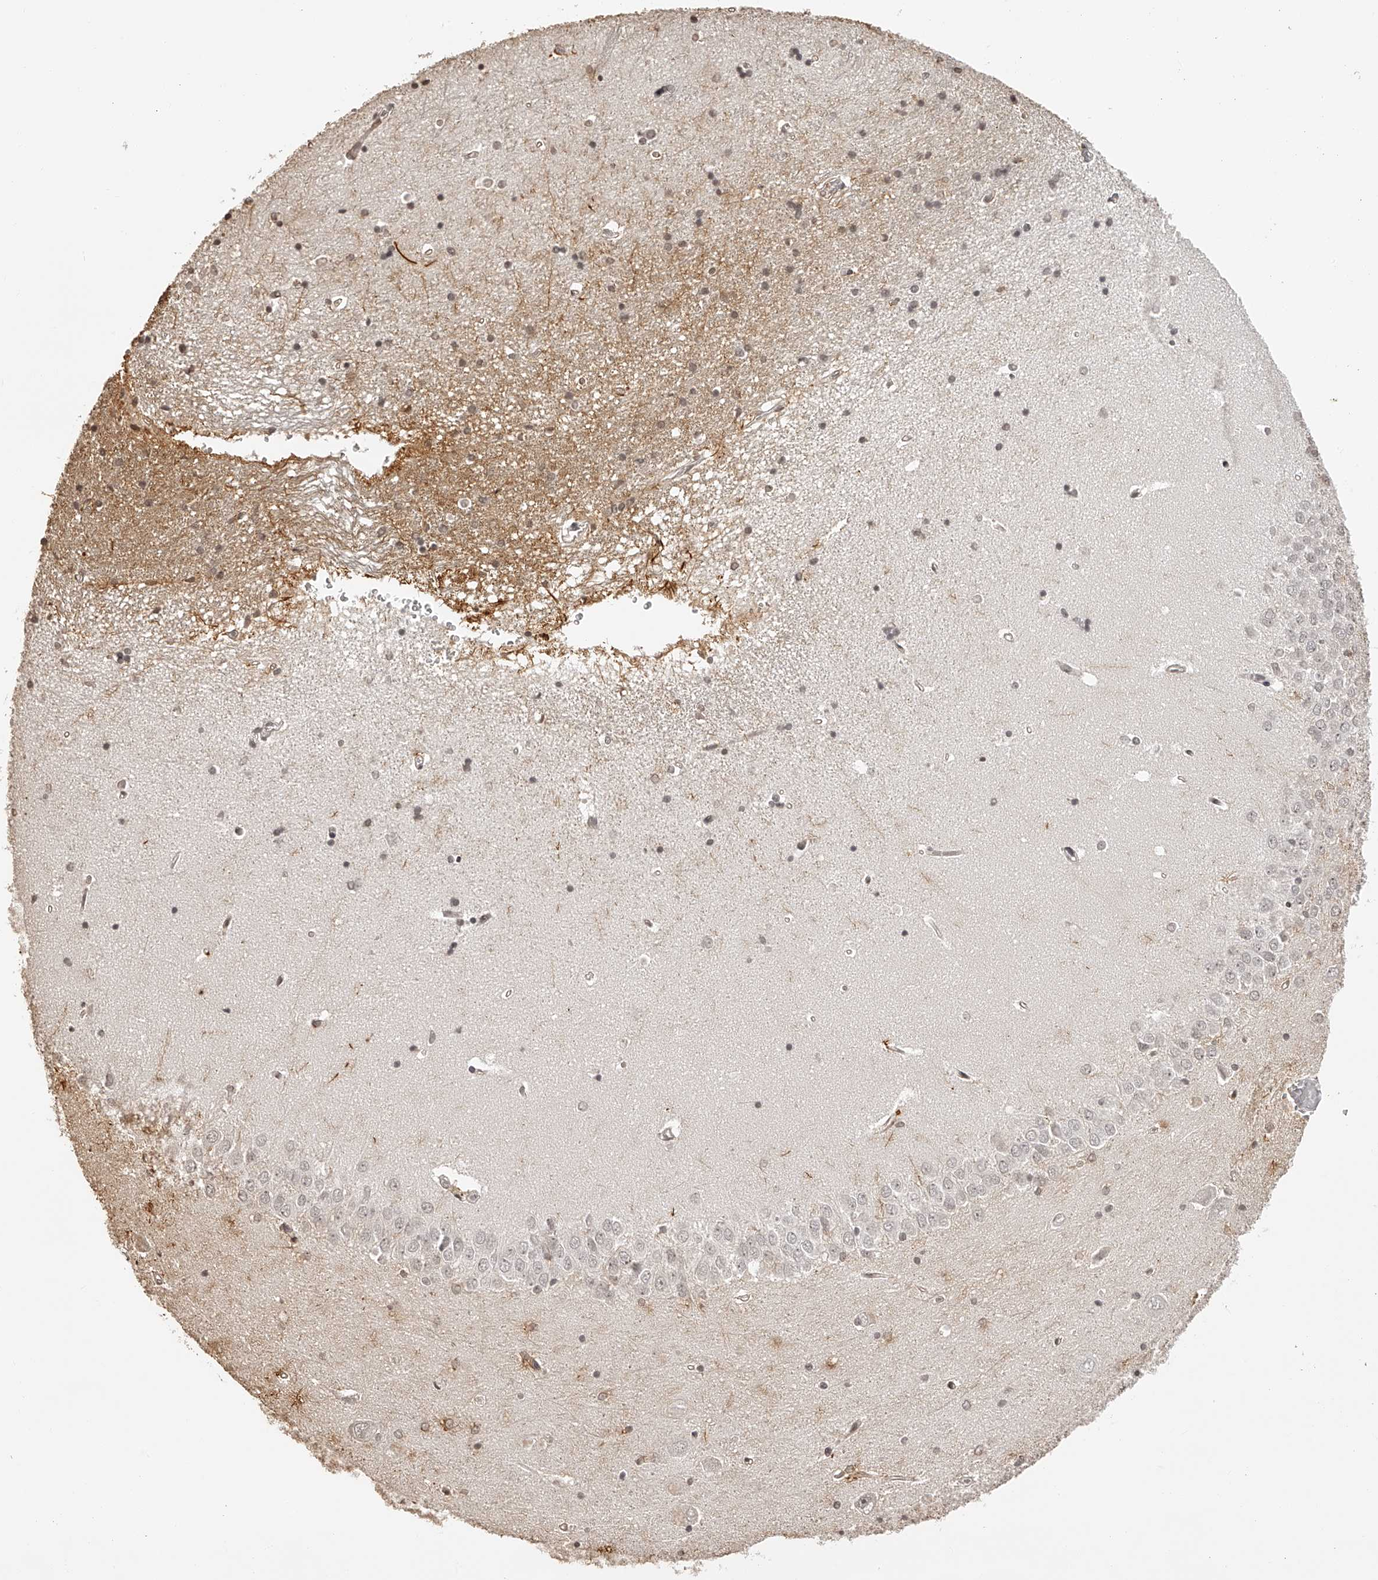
{"staining": {"intensity": "weak", "quantity": ">75%", "location": "cytoplasmic/membranous,nuclear"}, "tissue": "hippocampus", "cell_type": "Glial cells", "image_type": "normal", "snomed": [{"axis": "morphology", "description": "Normal tissue, NOS"}, {"axis": "topography", "description": "Hippocampus"}], "caption": "IHC histopathology image of unremarkable hippocampus: hippocampus stained using immunohistochemistry exhibits low levels of weak protein expression localized specifically in the cytoplasmic/membranous,nuclear of glial cells, appearing as a cytoplasmic/membranous,nuclear brown color.", "gene": "ZNF503", "patient": {"sex": "male", "age": 45}}